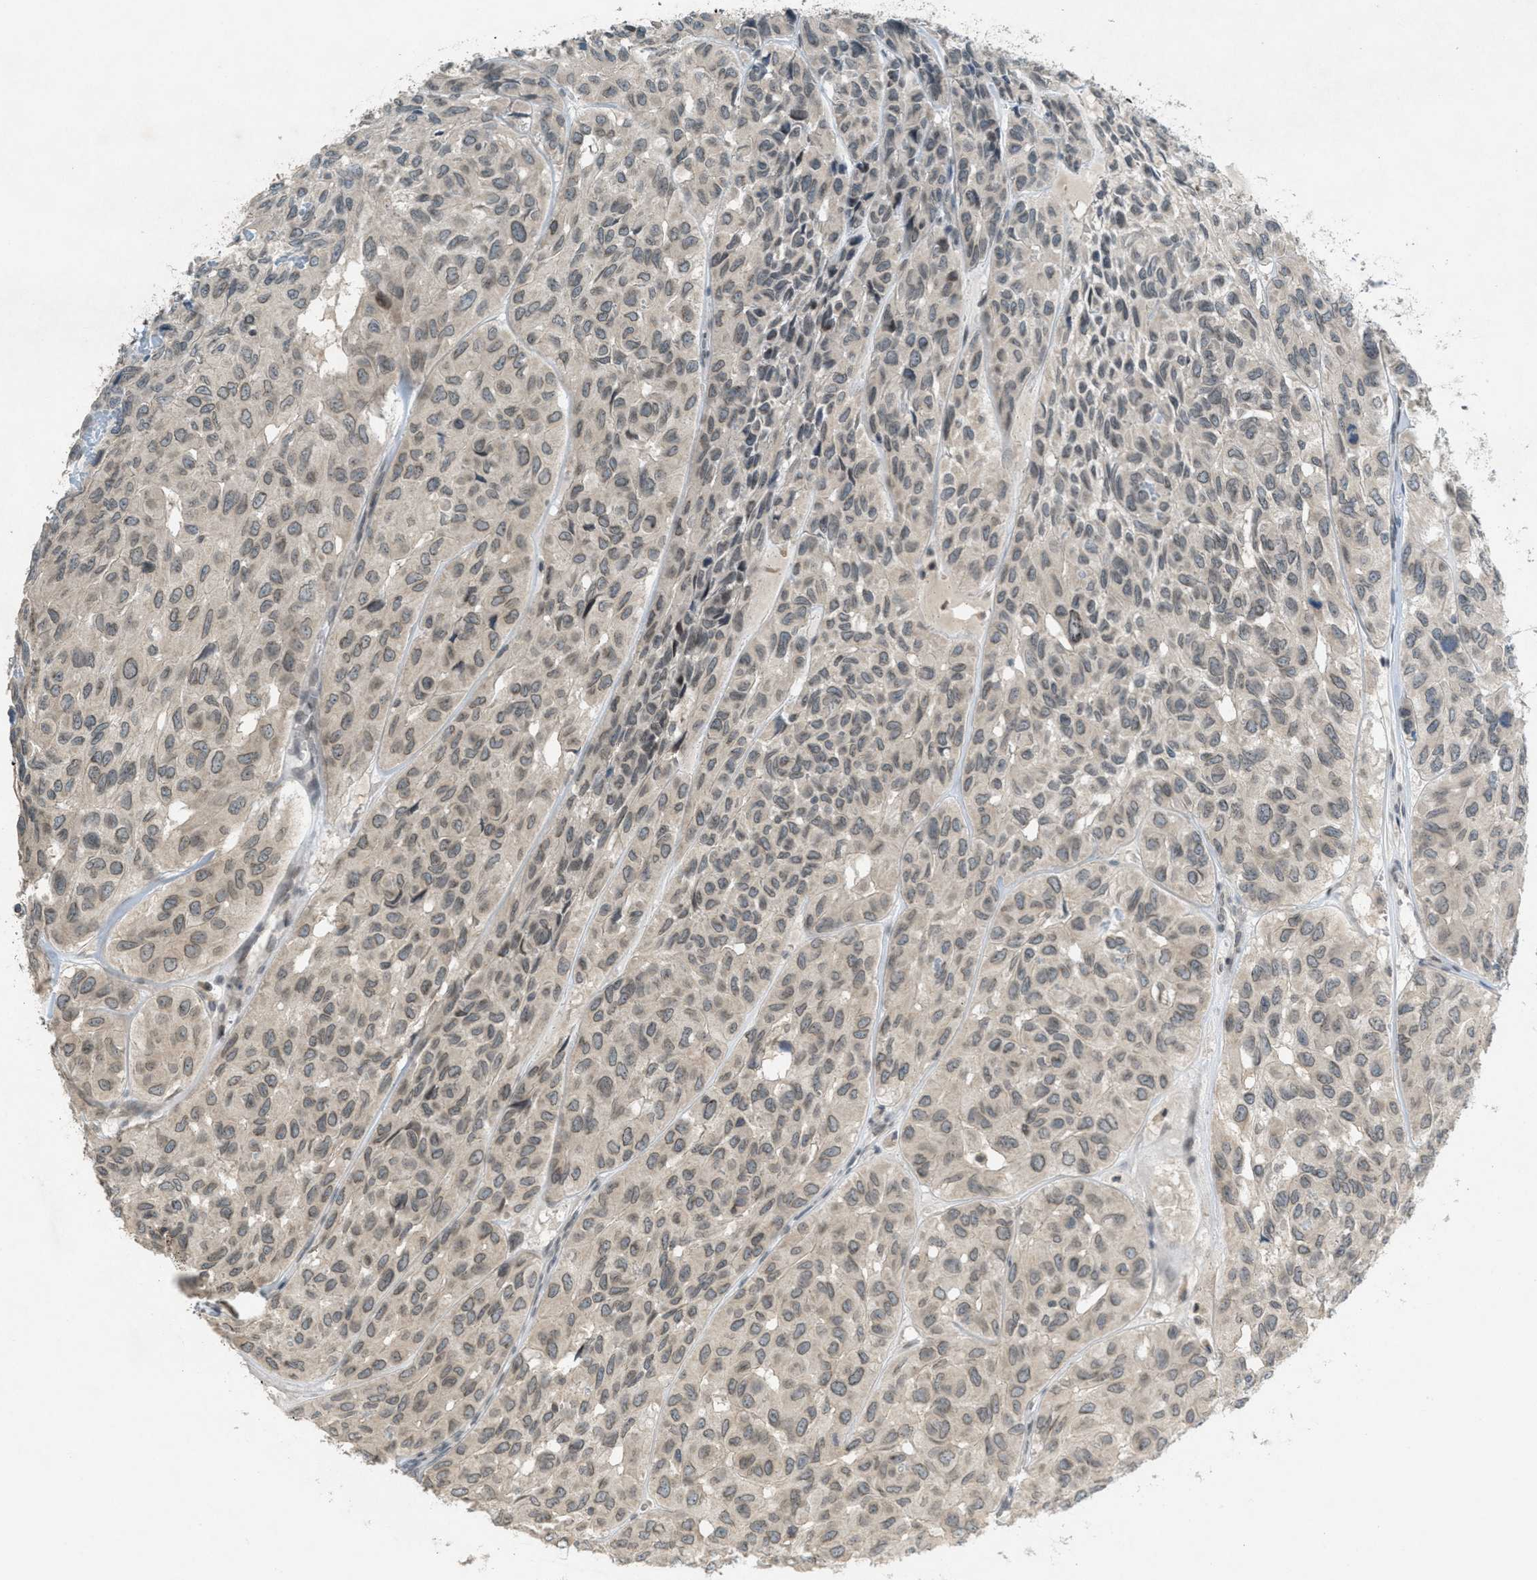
{"staining": {"intensity": "weak", "quantity": "25%-75%", "location": "nuclear"}, "tissue": "head and neck cancer", "cell_type": "Tumor cells", "image_type": "cancer", "snomed": [{"axis": "morphology", "description": "Adenocarcinoma, NOS"}, {"axis": "topography", "description": "Salivary gland, NOS"}, {"axis": "topography", "description": "Head-Neck"}], "caption": "DAB (3,3'-diaminobenzidine) immunohistochemical staining of head and neck cancer reveals weak nuclear protein staining in approximately 25%-75% of tumor cells.", "gene": "ABHD6", "patient": {"sex": "female", "age": 76}}